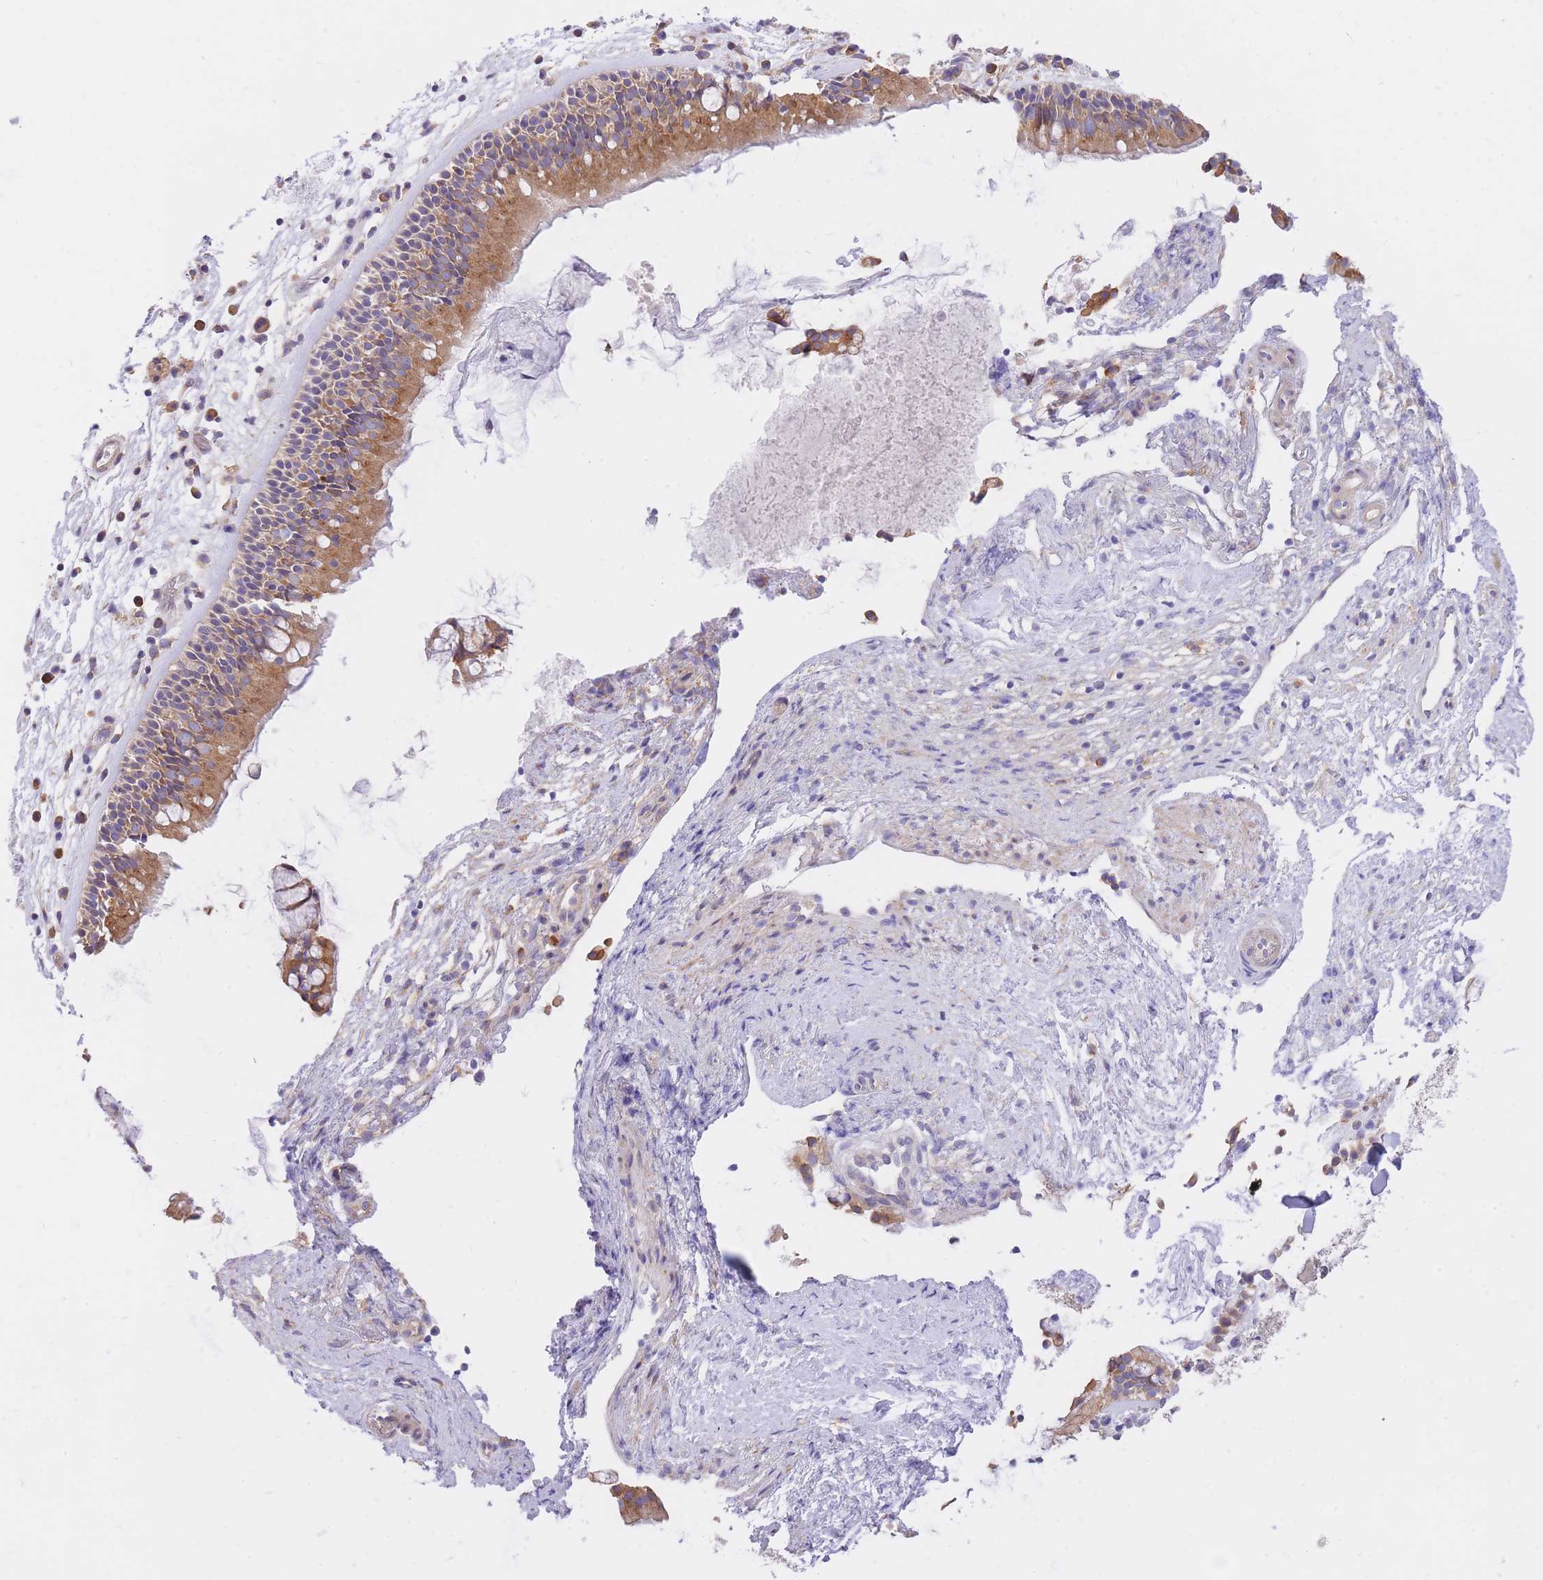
{"staining": {"intensity": "moderate", "quantity": ">75%", "location": "cytoplasmic/membranous"}, "tissue": "nasopharynx", "cell_type": "Respiratory epithelial cells", "image_type": "normal", "snomed": [{"axis": "morphology", "description": "Normal tissue, NOS"}, {"axis": "topography", "description": "Nasopharynx"}], "caption": "Immunohistochemistry (IHC) histopathology image of normal nasopharynx stained for a protein (brown), which shows medium levels of moderate cytoplasmic/membranous positivity in about >75% of respiratory epithelial cells.", "gene": "GBP7", "patient": {"sex": "male", "age": 63}}